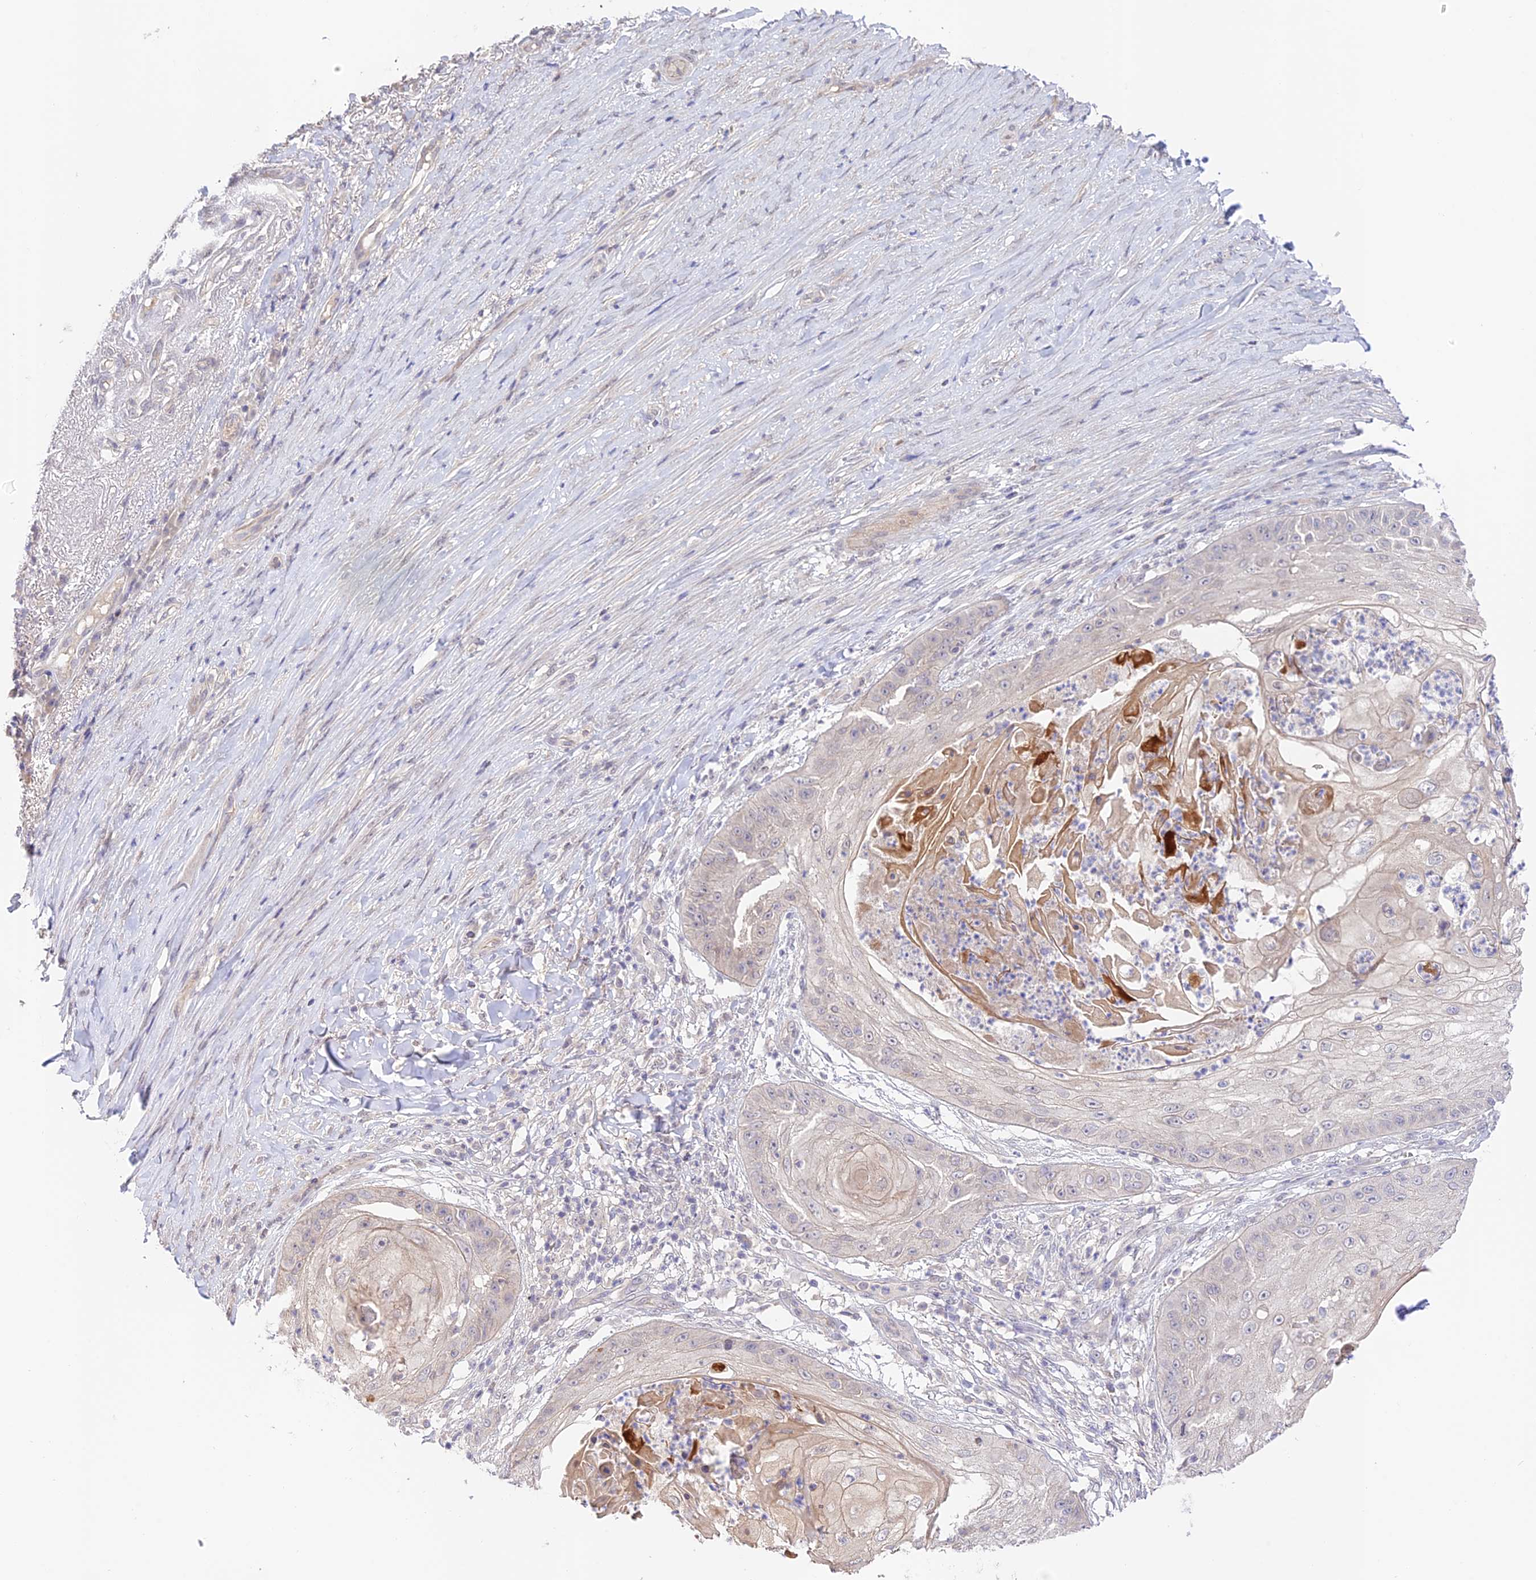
{"staining": {"intensity": "negative", "quantity": "none", "location": "none"}, "tissue": "skin cancer", "cell_type": "Tumor cells", "image_type": "cancer", "snomed": [{"axis": "morphology", "description": "Squamous cell carcinoma, NOS"}, {"axis": "topography", "description": "Skin"}], "caption": "The histopathology image shows no staining of tumor cells in skin cancer.", "gene": "CAMSAP3", "patient": {"sex": "male", "age": 70}}